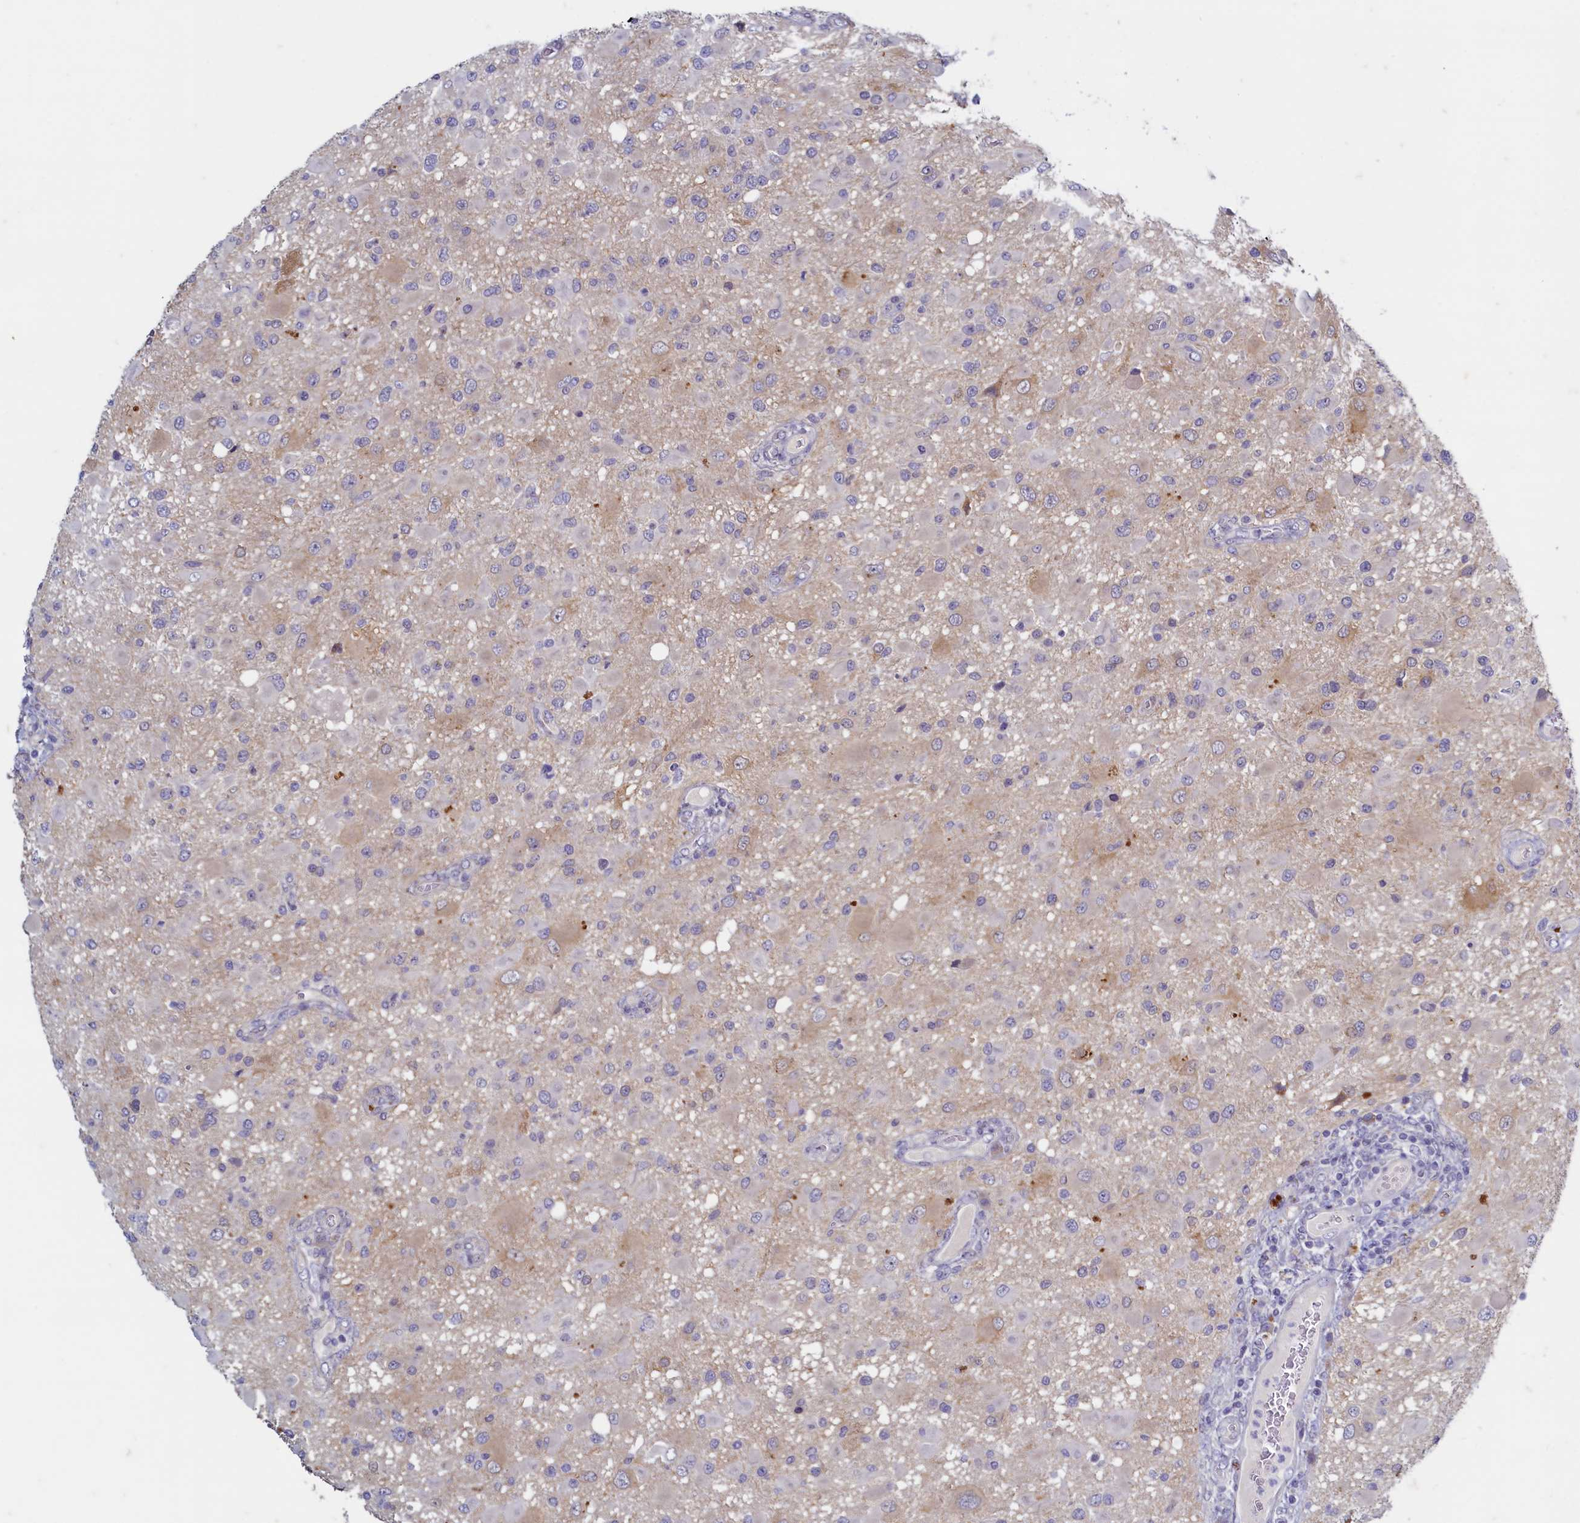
{"staining": {"intensity": "negative", "quantity": "none", "location": "none"}, "tissue": "glioma", "cell_type": "Tumor cells", "image_type": "cancer", "snomed": [{"axis": "morphology", "description": "Glioma, malignant, High grade"}, {"axis": "topography", "description": "Brain"}], "caption": "This is an immunohistochemistry (IHC) image of glioma. There is no positivity in tumor cells.", "gene": "MAP1LC3A", "patient": {"sex": "male", "age": 53}}